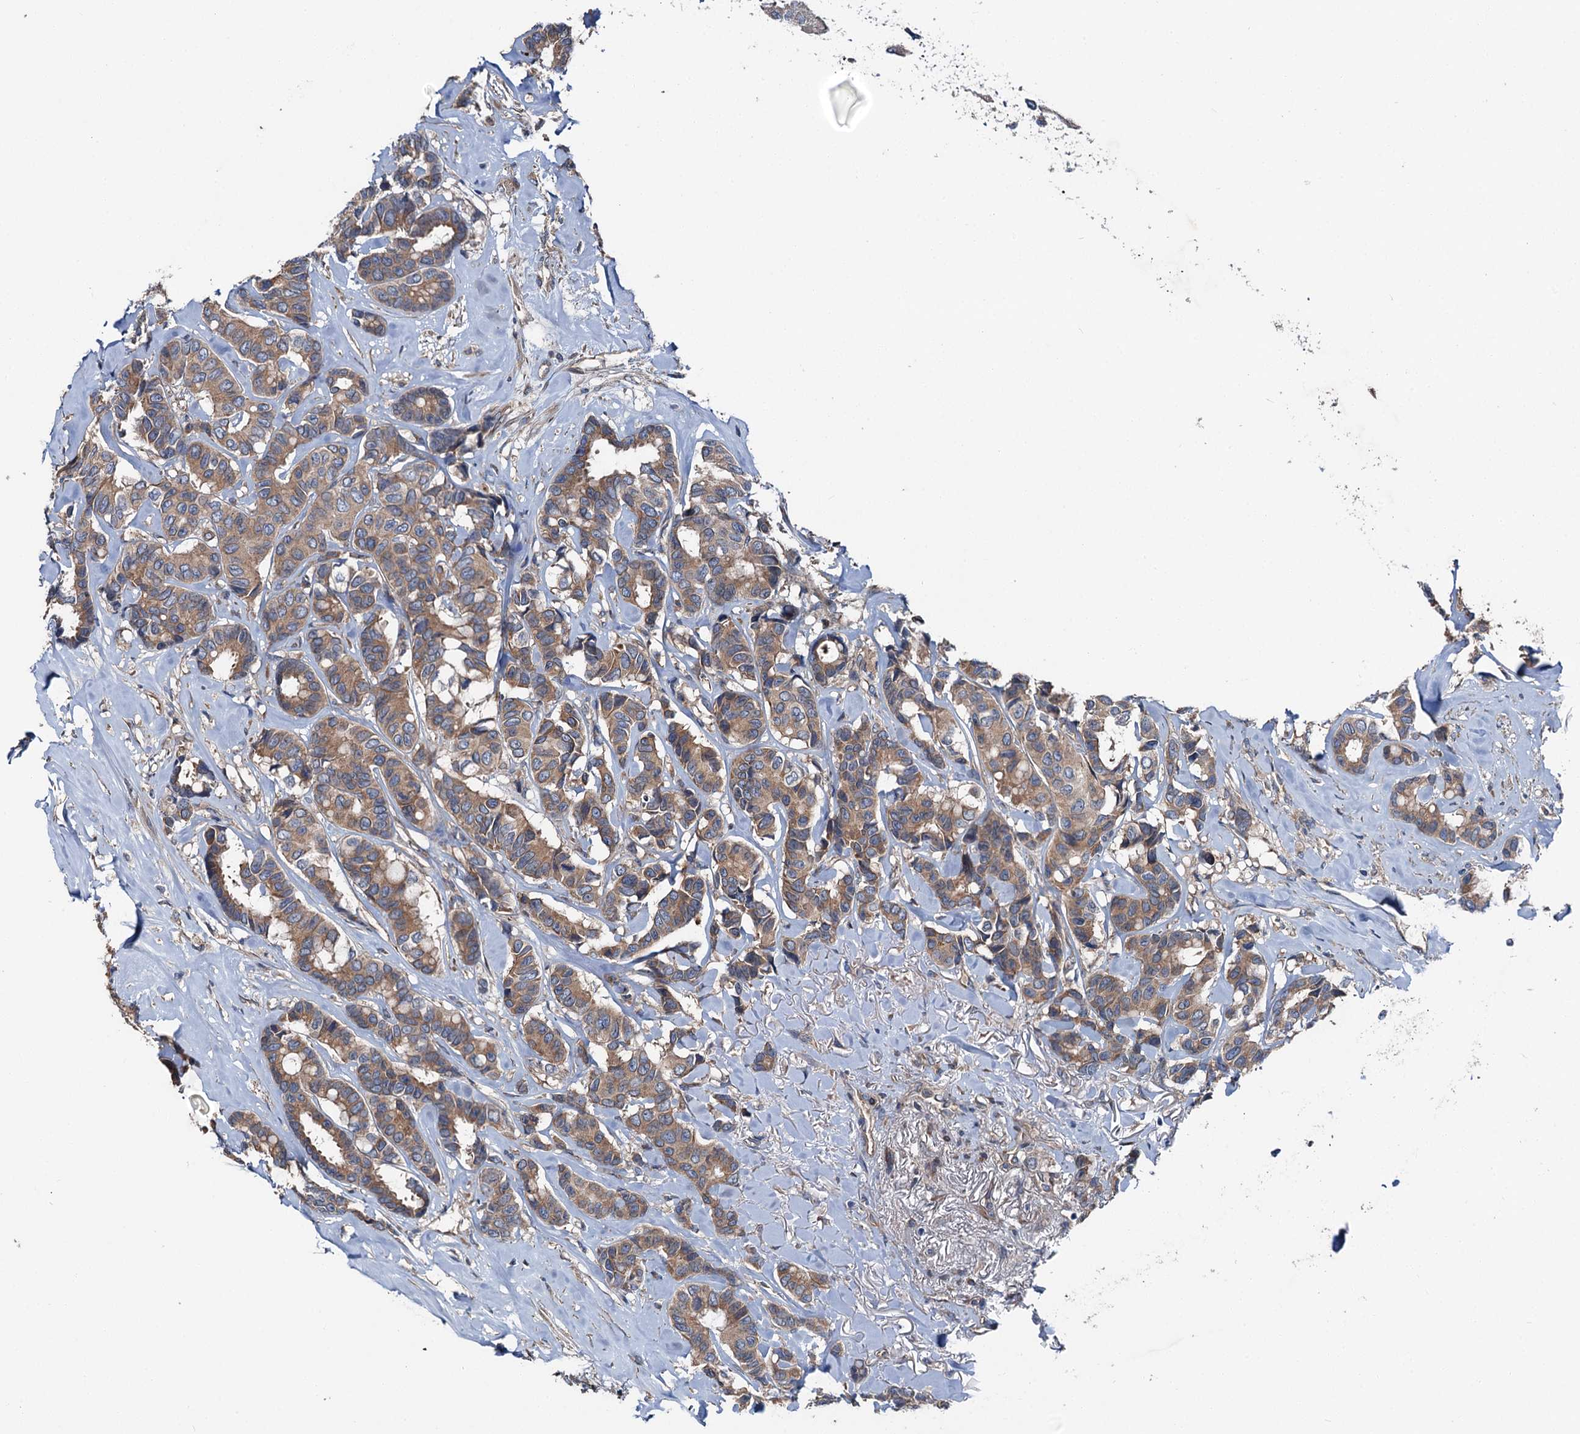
{"staining": {"intensity": "moderate", "quantity": ">75%", "location": "cytoplasmic/membranous"}, "tissue": "breast cancer", "cell_type": "Tumor cells", "image_type": "cancer", "snomed": [{"axis": "morphology", "description": "Duct carcinoma"}, {"axis": "topography", "description": "Breast"}], "caption": "This image shows immunohistochemistry staining of human breast cancer, with medium moderate cytoplasmic/membranous staining in about >75% of tumor cells.", "gene": "SLC22A25", "patient": {"sex": "female", "age": 87}}